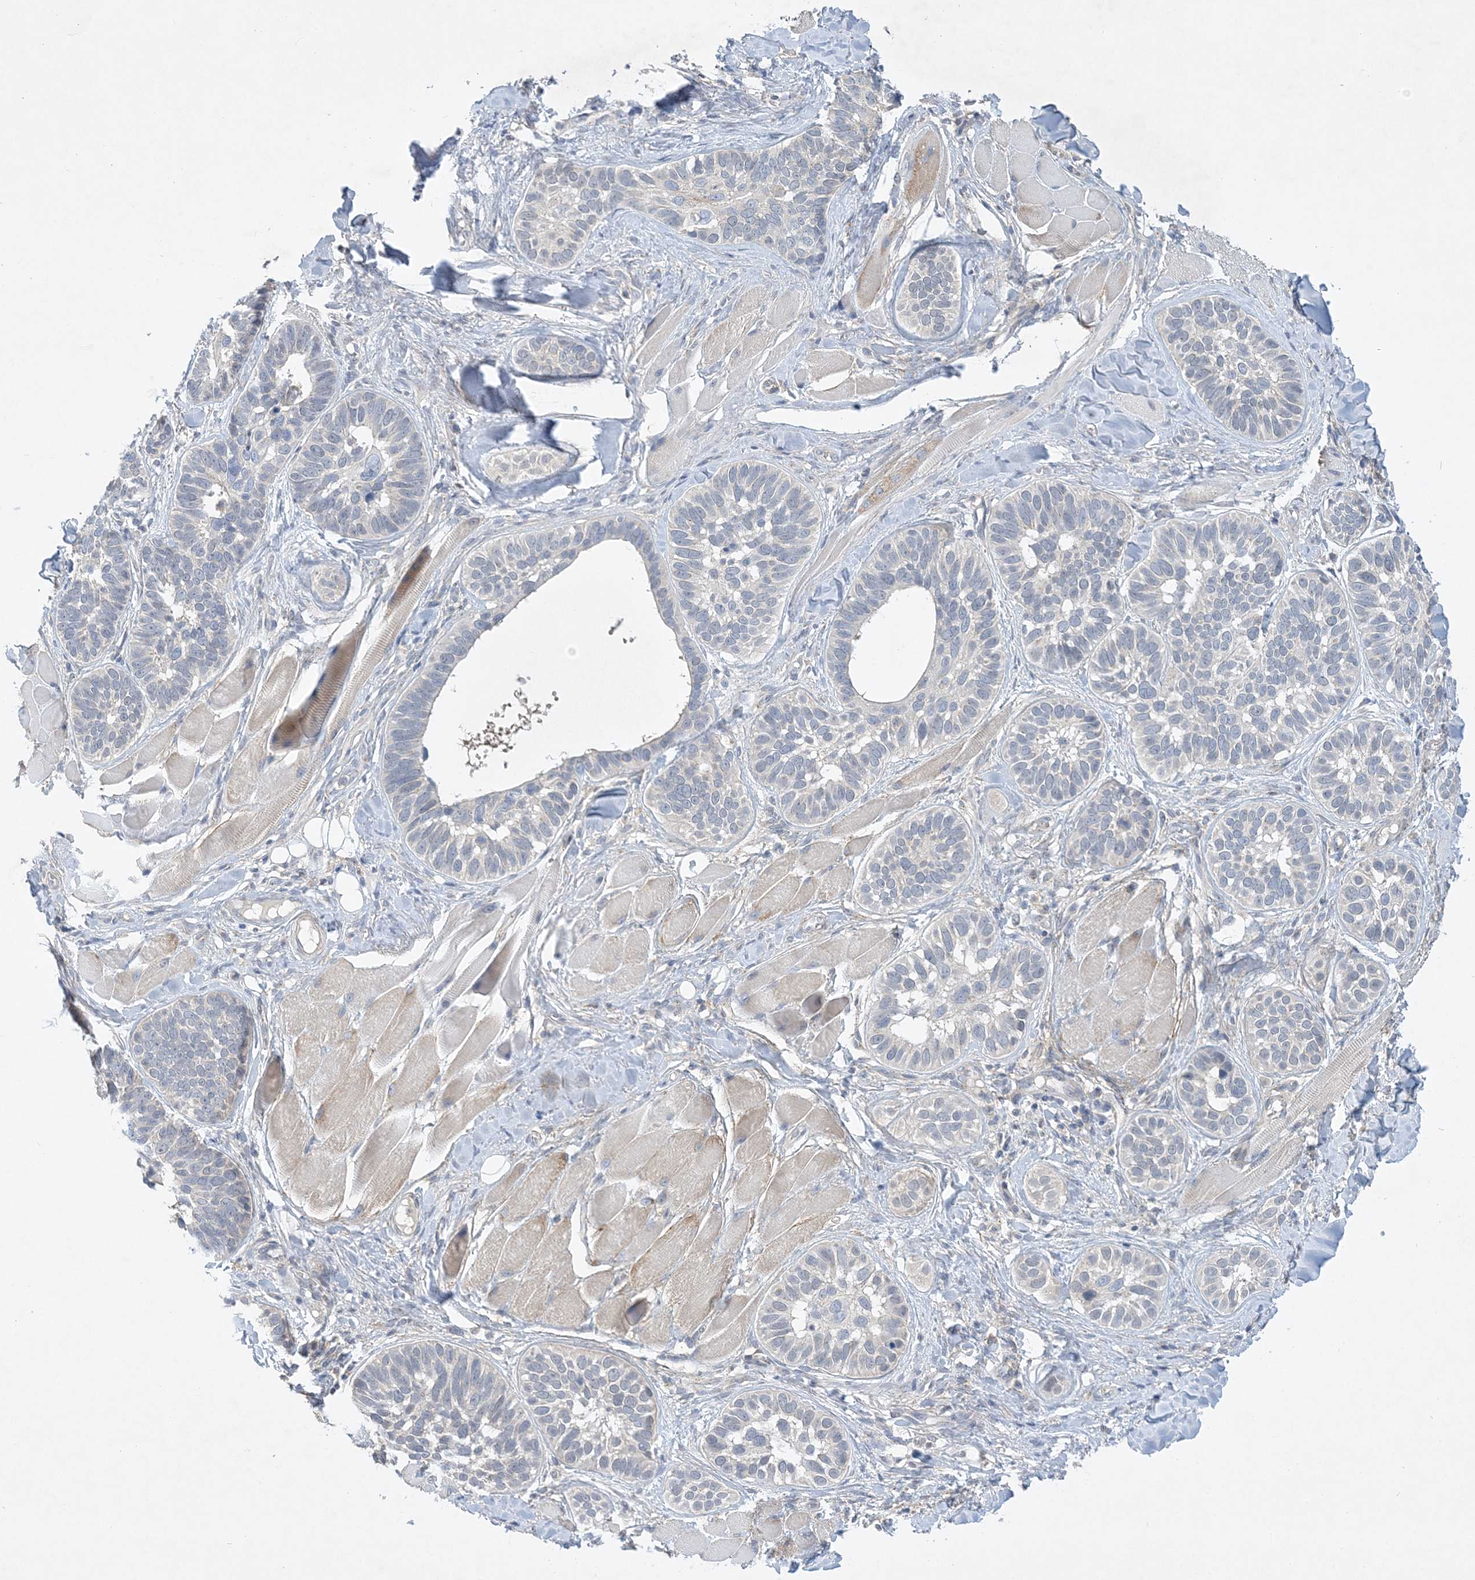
{"staining": {"intensity": "negative", "quantity": "none", "location": "none"}, "tissue": "skin cancer", "cell_type": "Tumor cells", "image_type": "cancer", "snomed": [{"axis": "morphology", "description": "Basal cell carcinoma"}, {"axis": "topography", "description": "Skin"}], "caption": "A micrograph of skin basal cell carcinoma stained for a protein exhibits no brown staining in tumor cells.", "gene": "ANKRD35", "patient": {"sex": "male", "age": 62}}